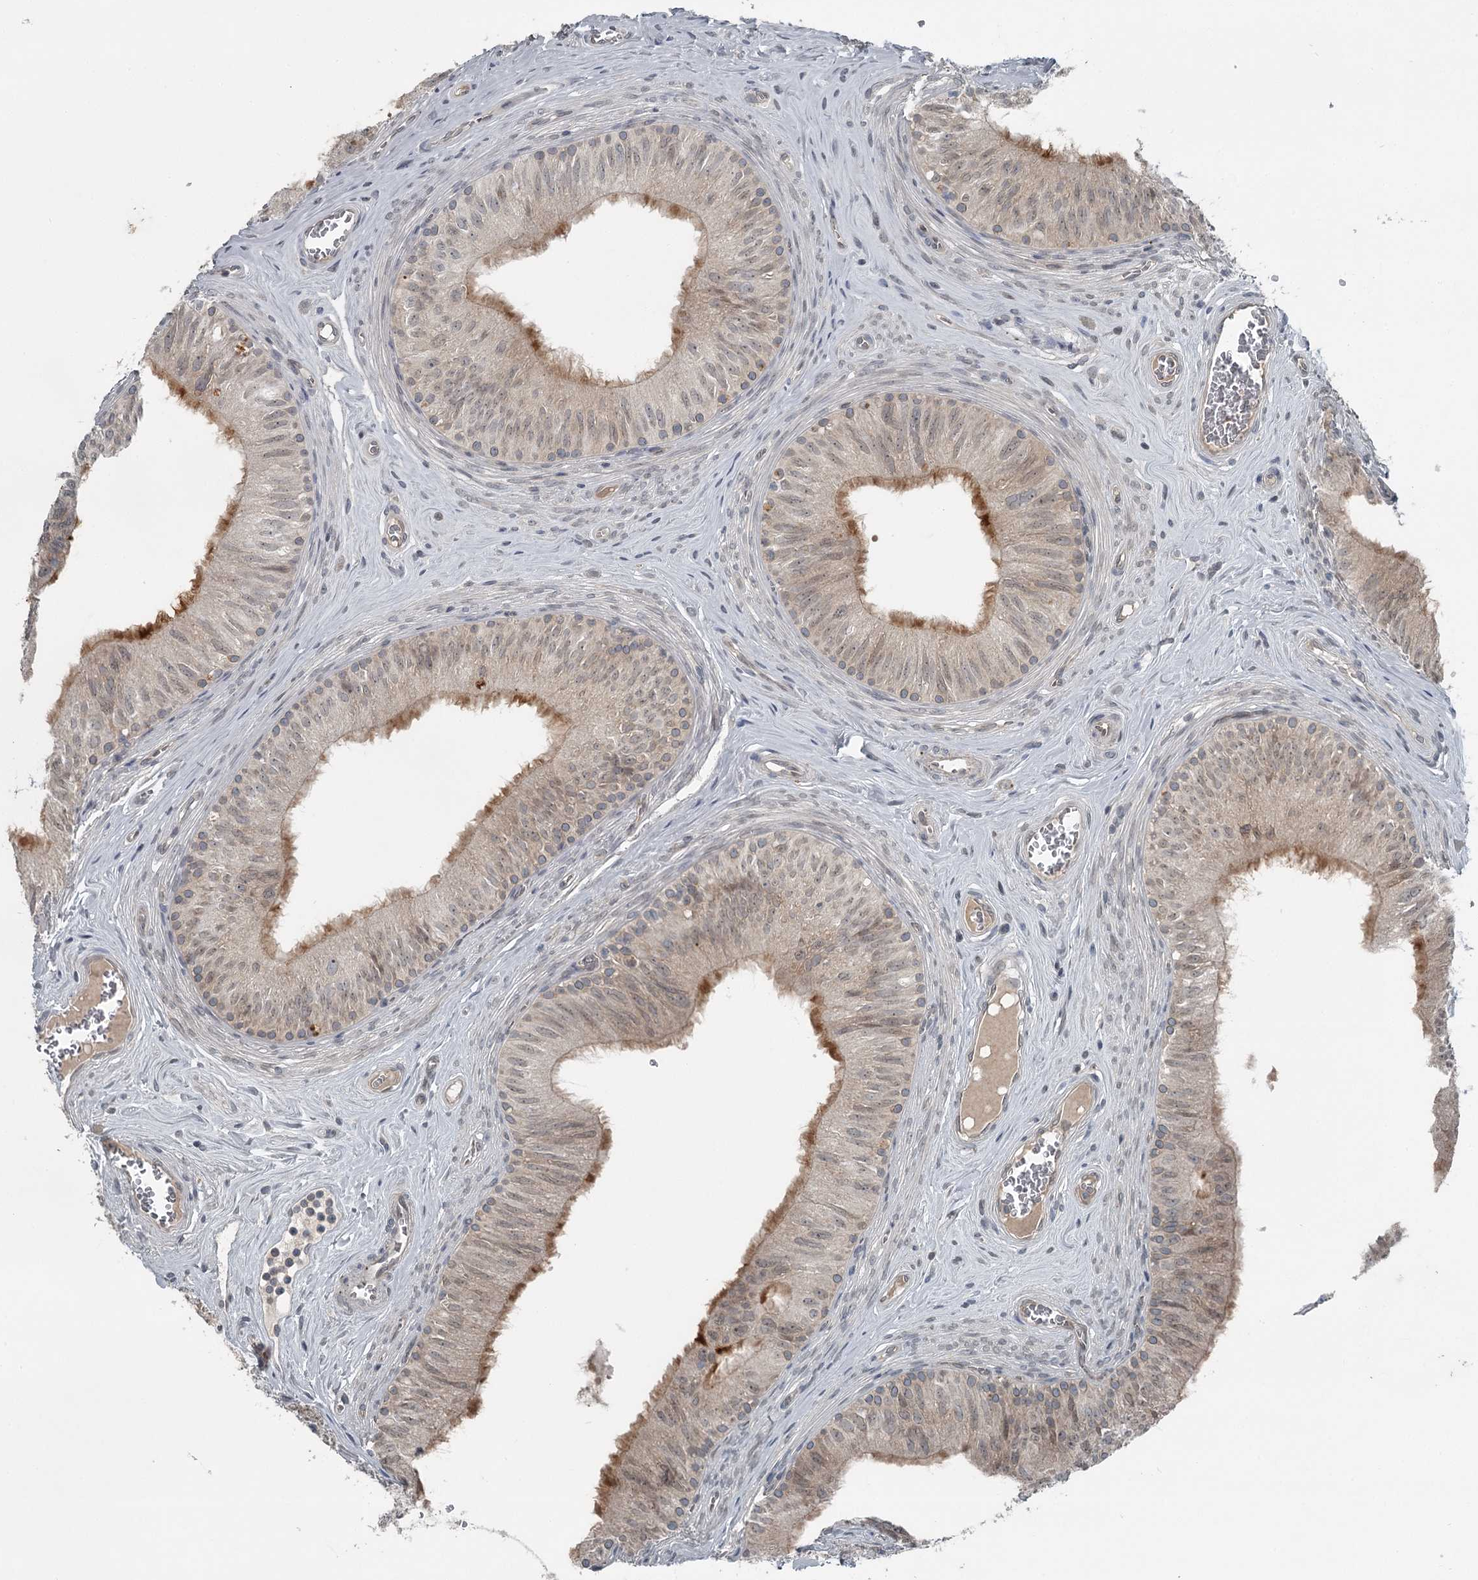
{"staining": {"intensity": "moderate", "quantity": "<25%", "location": "cytoplasmic/membranous,nuclear"}, "tissue": "epididymis", "cell_type": "Glandular cells", "image_type": "normal", "snomed": [{"axis": "morphology", "description": "Normal tissue, NOS"}, {"axis": "topography", "description": "Epididymis"}], "caption": "Protein analysis of unremarkable epididymis reveals moderate cytoplasmic/membranous,nuclear expression in about <25% of glandular cells.", "gene": "SLC39A8", "patient": {"sex": "male", "age": 46}}